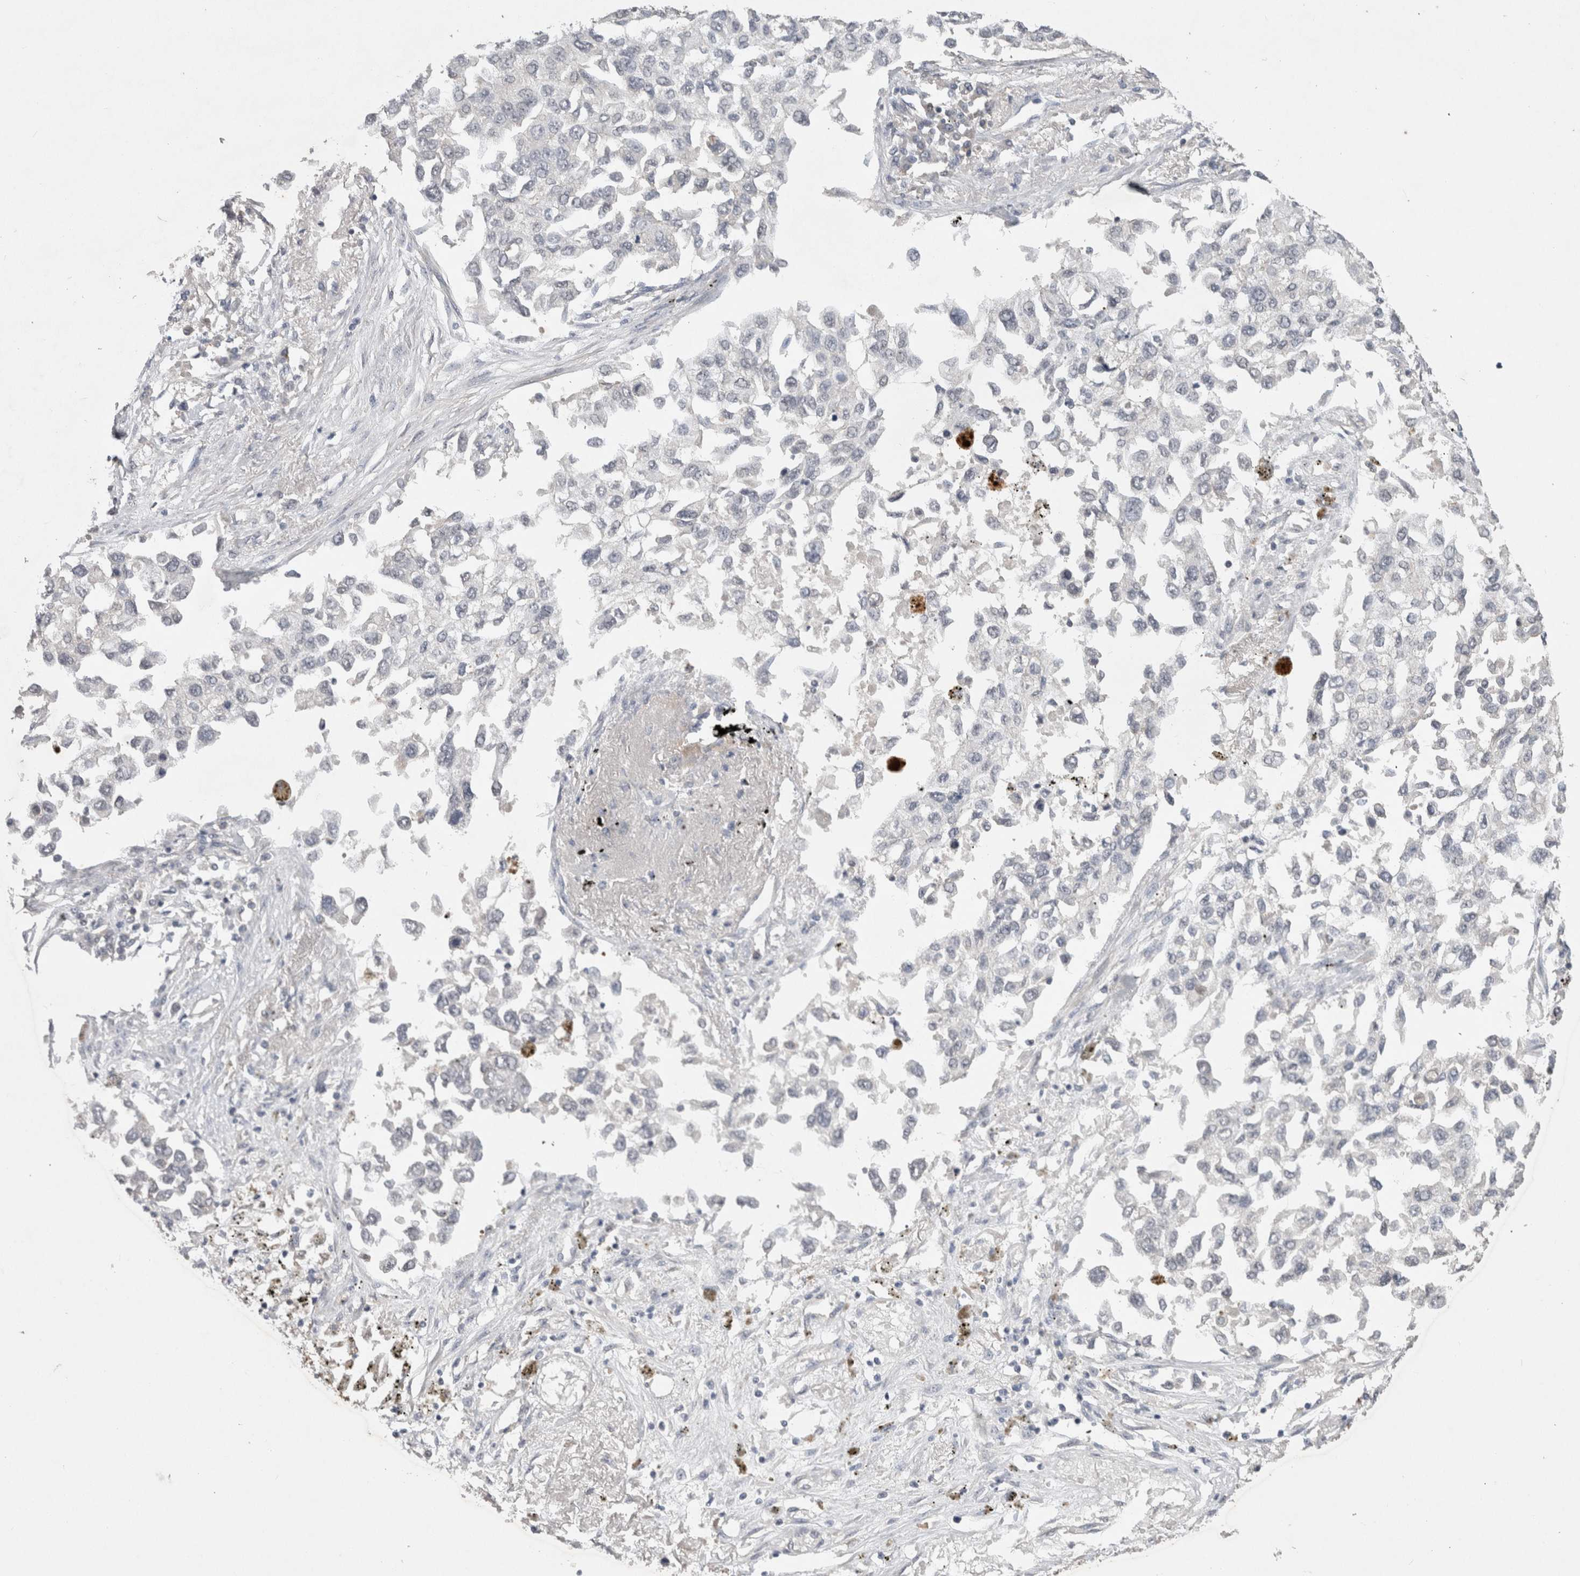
{"staining": {"intensity": "negative", "quantity": "none", "location": "none"}, "tissue": "lung cancer", "cell_type": "Tumor cells", "image_type": "cancer", "snomed": [{"axis": "morphology", "description": "Inflammation, NOS"}, {"axis": "morphology", "description": "Adenocarcinoma, NOS"}, {"axis": "topography", "description": "Lung"}], "caption": "This is an immunohistochemistry (IHC) image of lung adenocarcinoma. There is no positivity in tumor cells.", "gene": "CERS3", "patient": {"sex": "male", "age": 63}}